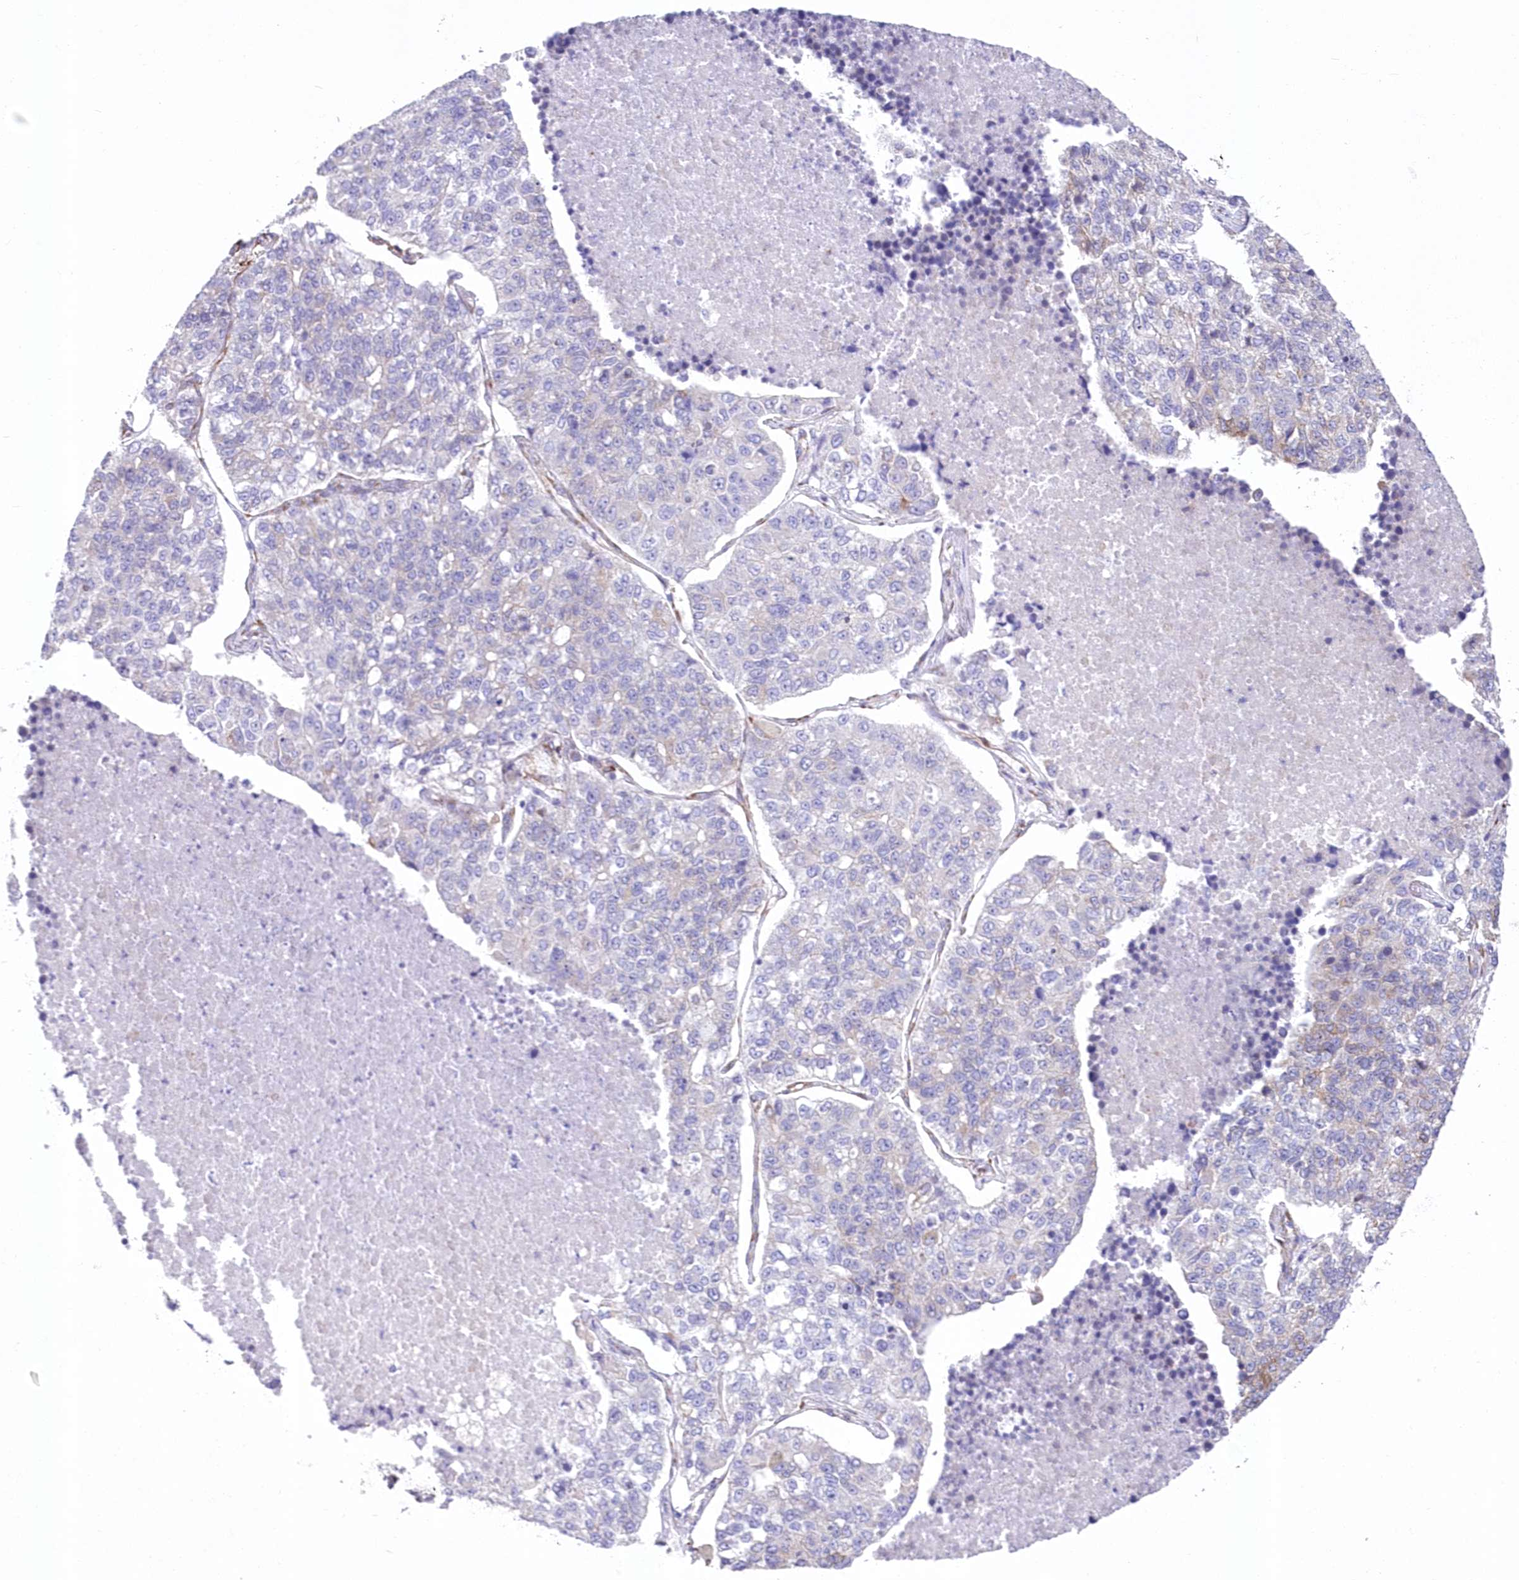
{"staining": {"intensity": "negative", "quantity": "none", "location": "none"}, "tissue": "lung cancer", "cell_type": "Tumor cells", "image_type": "cancer", "snomed": [{"axis": "morphology", "description": "Adenocarcinoma, NOS"}, {"axis": "topography", "description": "Lung"}], "caption": "The IHC histopathology image has no significant expression in tumor cells of lung adenocarcinoma tissue.", "gene": "YTHDC2", "patient": {"sex": "male", "age": 49}}